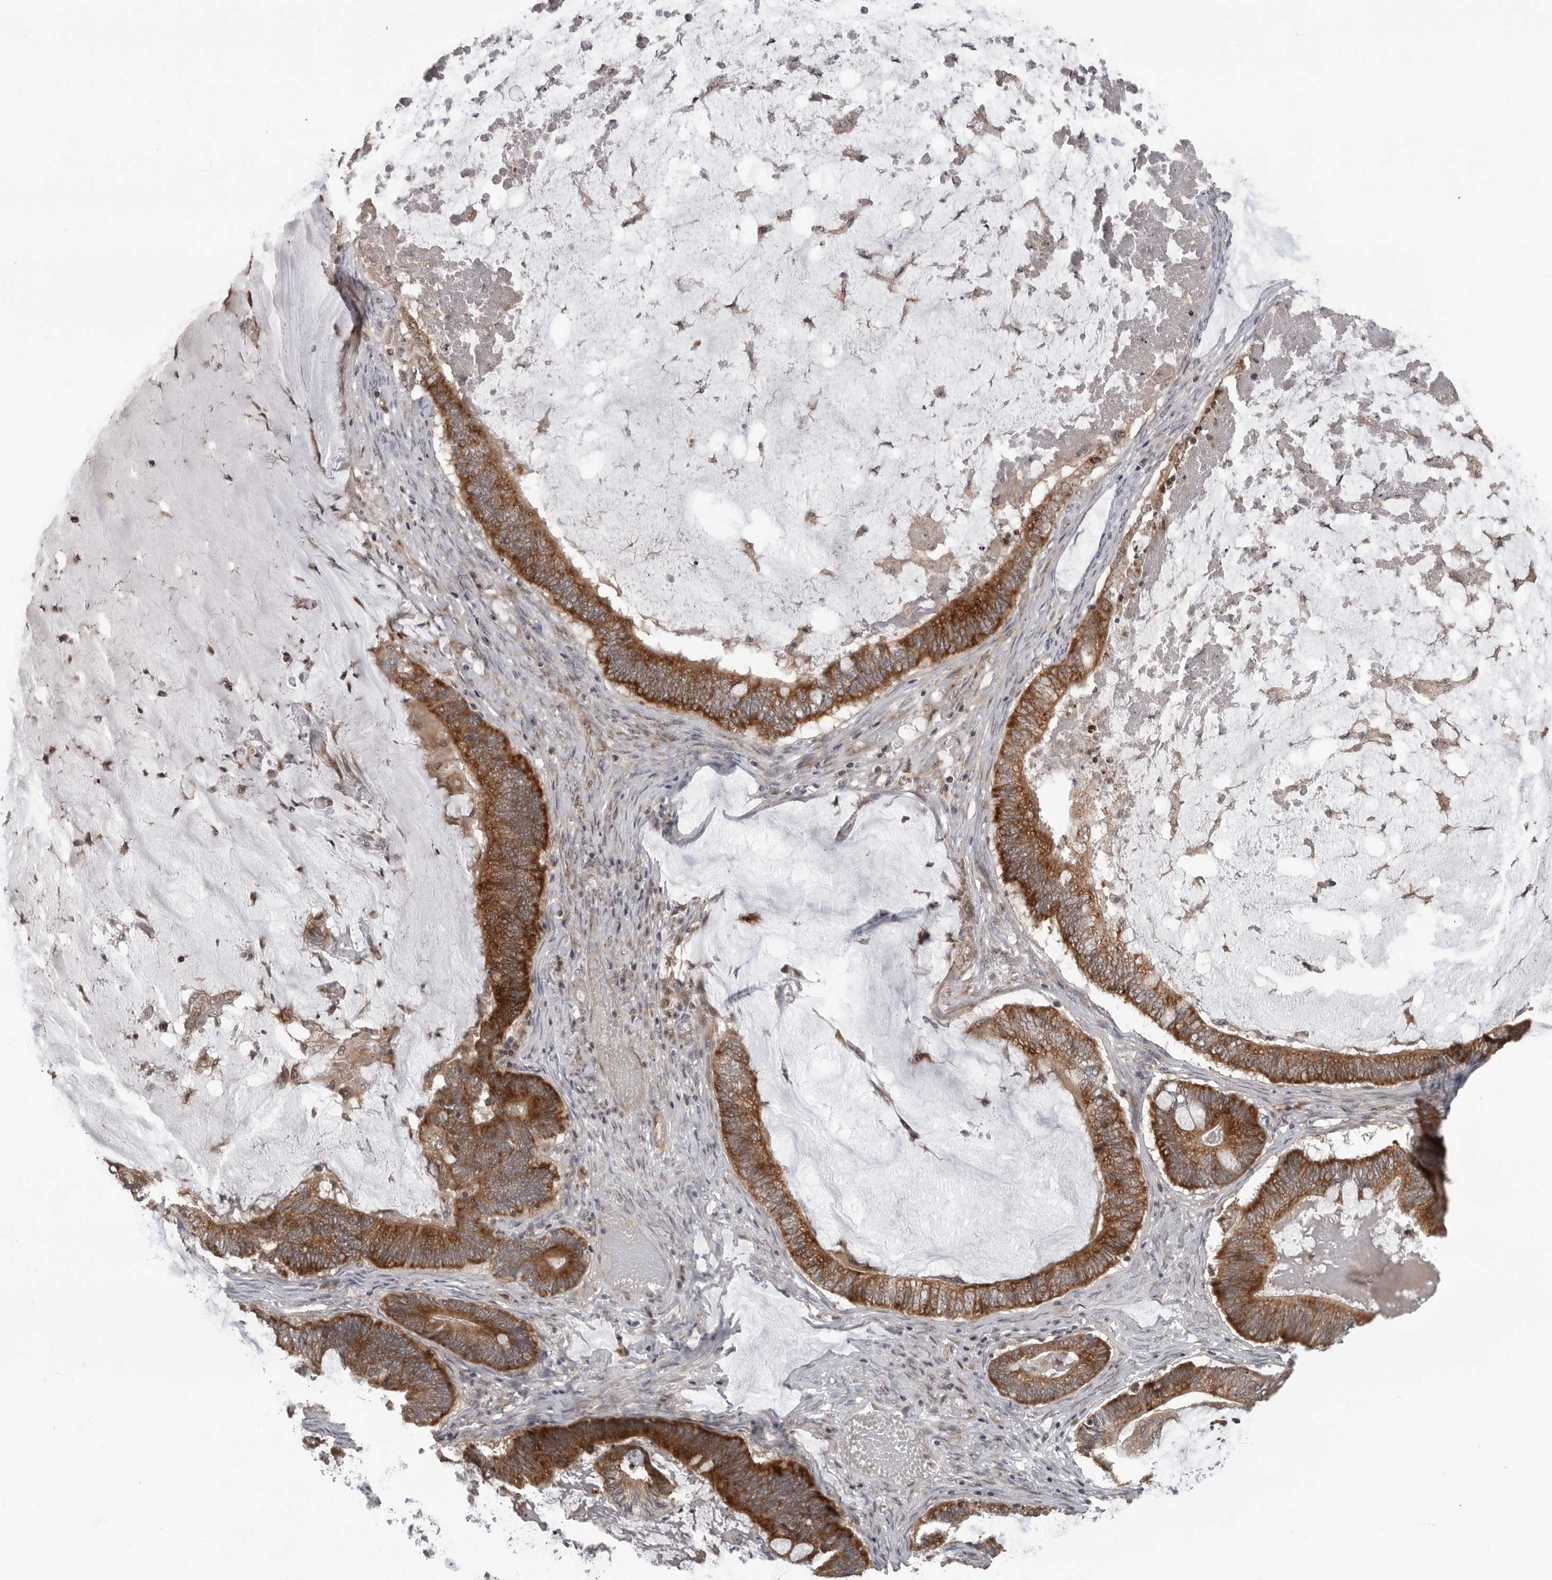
{"staining": {"intensity": "strong", "quantity": ">75%", "location": "cytoplasmic/membranous"}, "tissue": "ovarian cancer", "cell_type": "Tumor cells", "image_type": "cancer", "snomed": [{"axis": "morphology", "description": "Cystadenocarcinoma, mucinous, NOS"}, {"axis": "topography", "description": "Ovary"}], "caption": "Protein expression by IHC demonstrates strong cytoplasmic/membranous positivity in approximately >75% of tumor cells in ovarian cancer.", "gene": "FAAP100", "patient": {"sex": "female", "age": 61}}